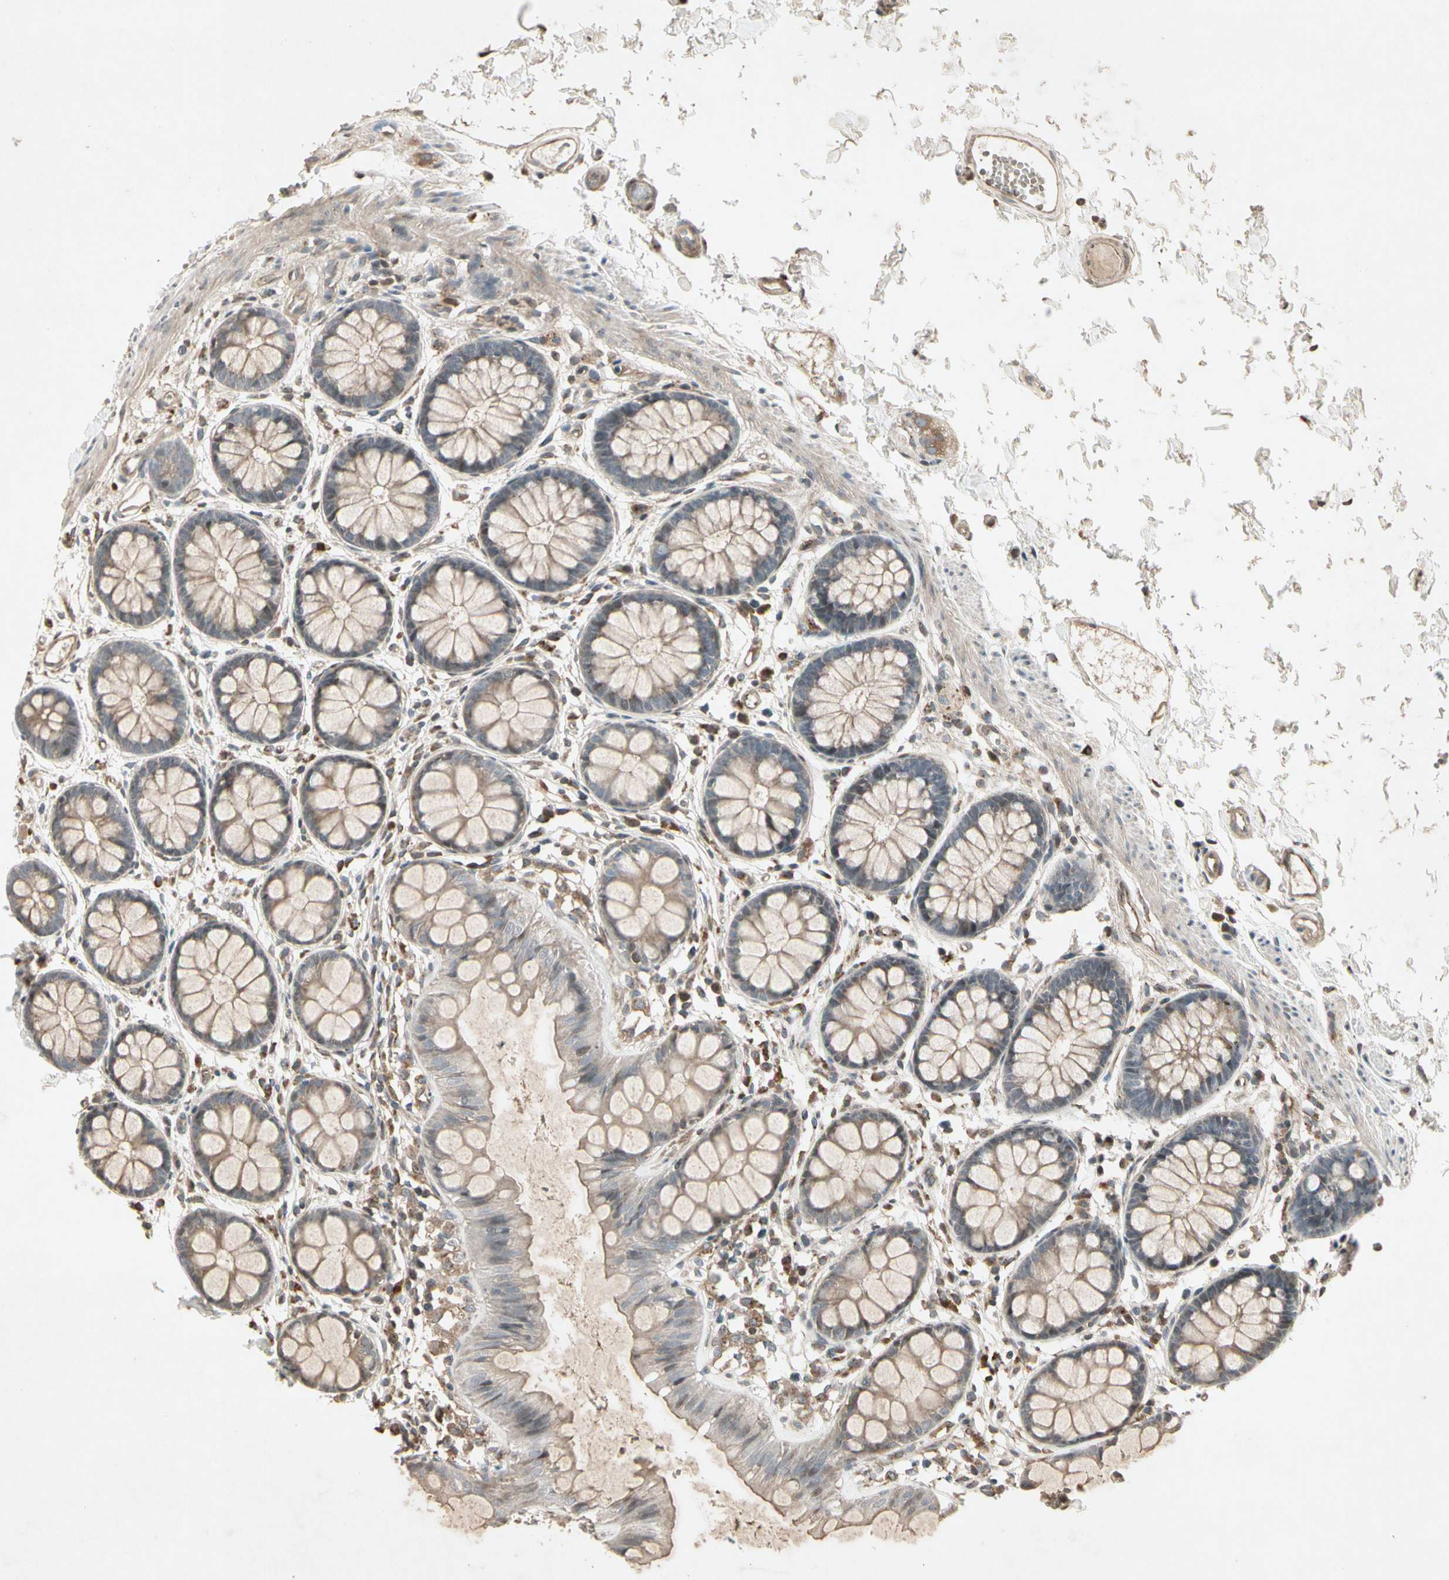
{"staining": {"intensity": "weak", "quantity": ">75%", "location": "cytoplasmic/membranous"}, "tissue": "rectum", "cell_type": "Glandular cells", "image_type": "normal", "snomed": [{"axis": "morphology", "description": "Normal tissue, NOS"}, {"axis": "topography", "description": "Rectum"}], "caption": "Immunohistochemical staining of normal rectum exhibits low levels of weak cytoplasmic/membranous positivity in approximately >75% of glandular cells. (DAB (3,3'-diaminobenzidine) = brown stain, brightfield microscopy at high magnification).", "gene": "TEK", "patient": {"sex": "female", "age": 66}}